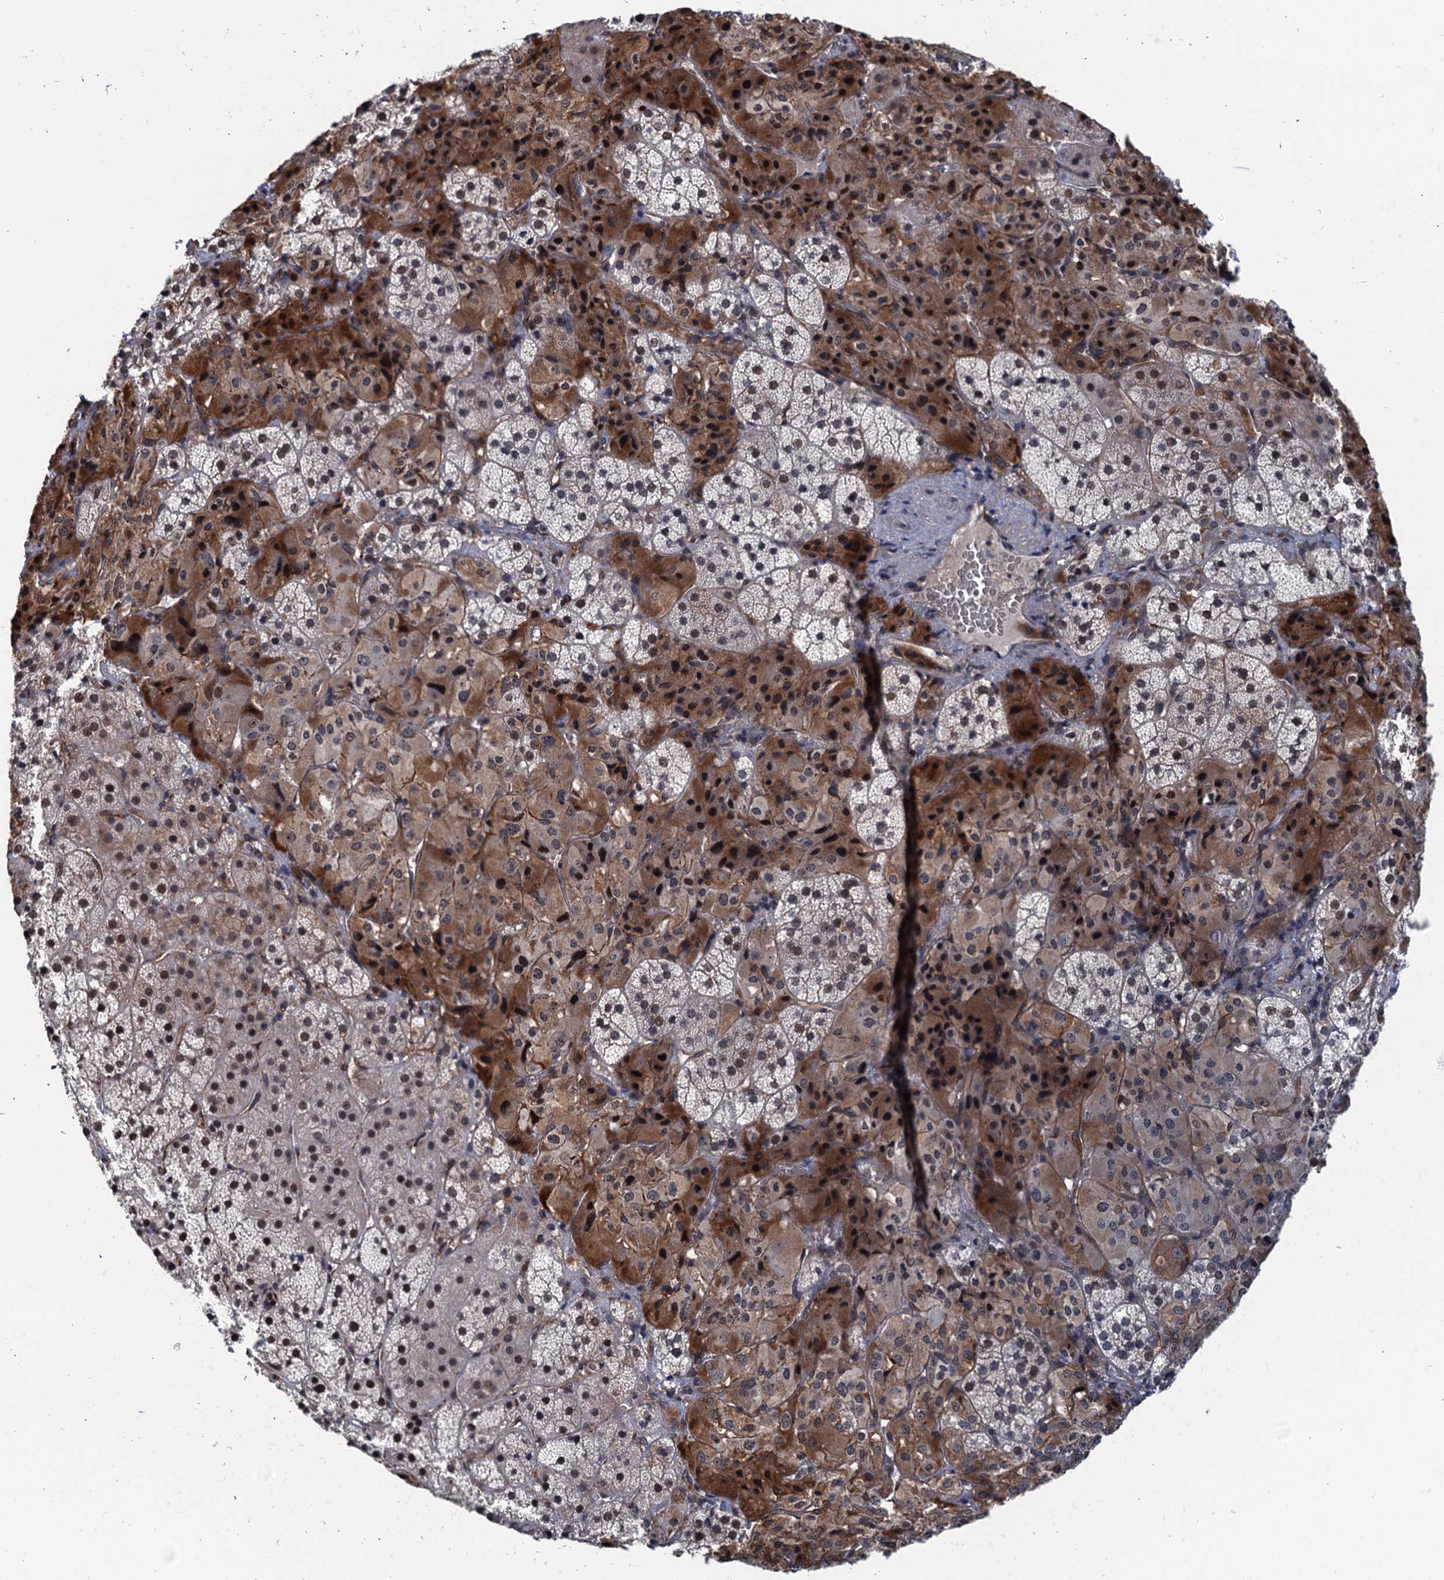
{"staining": {"intensity": "moderate", "quantity": "25%-75%", "location": "cytoplasmic/membranous,nuclear"}, "tissue": "adrenal gland", "cell_type": "Glandular cells", "image_type": "normal", "snomed": [{"axis": "morphology", "description": "Normal tissue, NOS"}, {"axis": "topography", "description": "Adrenal gland"}], "caption": "Glandular cells show moderate cytoplasmic/membranous,nuclear staining in about 25%-75% of cells in unremarkable adrenal gland. (Stains: DAB (3,3'-diaminobenzidine) in brown, nuclei in blue, Microscopy: brightfield microscopy at high magnification).", "gene": "RASSF4", "patient": {"sex": "female", "age": 44}}